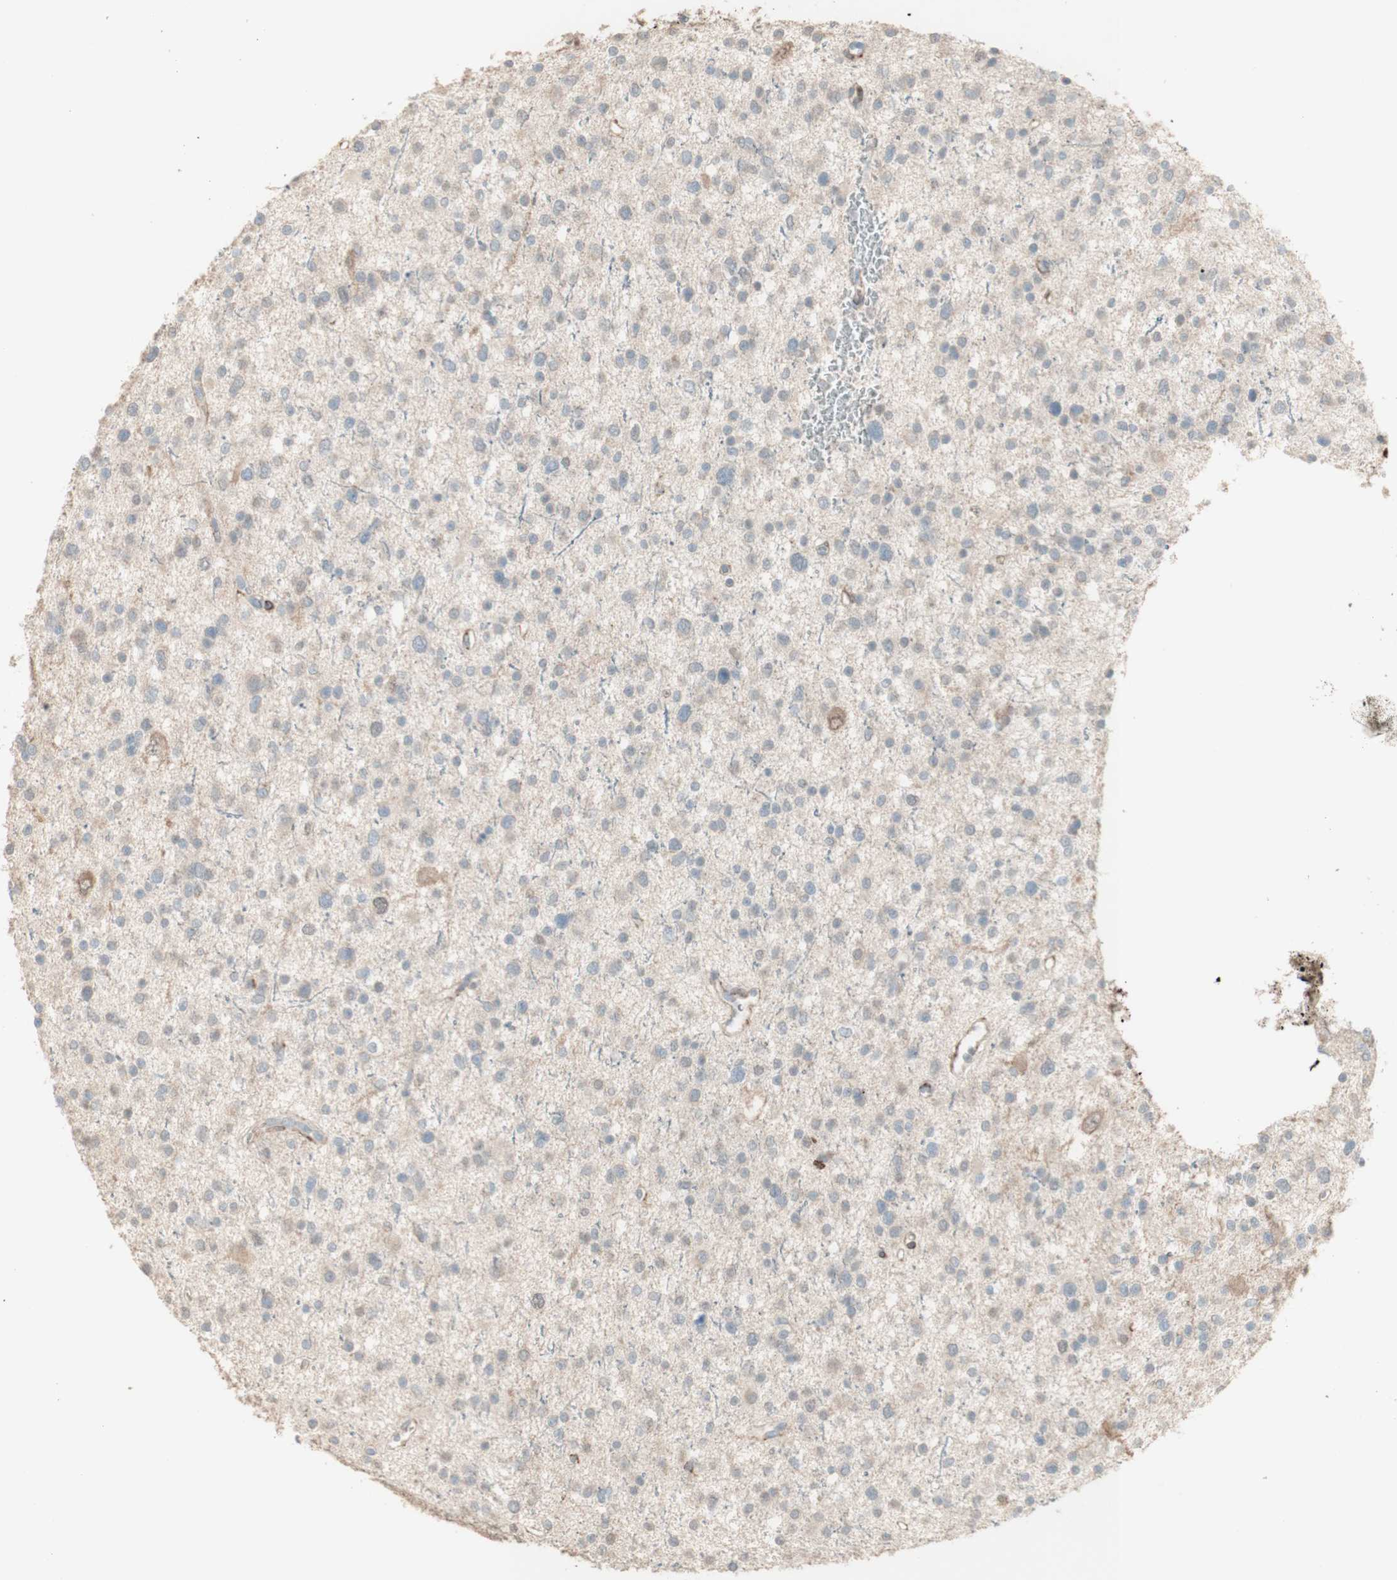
{"staining": {"intensity": "negative", "quantity": "none", "location": "none"}, "tissue": "glioma", "cell_type": "Tumor cells", "image_type": "cancer", "snomed": [{"axis": "morphology", "description": "Glioma, malignant, Low grade"}, {"axis": "topography", "description": "Brain"}], "caption": "Tumor cells show no significant staining in glioma.", "gene": "MUC3A", "patient": {"sex": "female", "age": 37}}